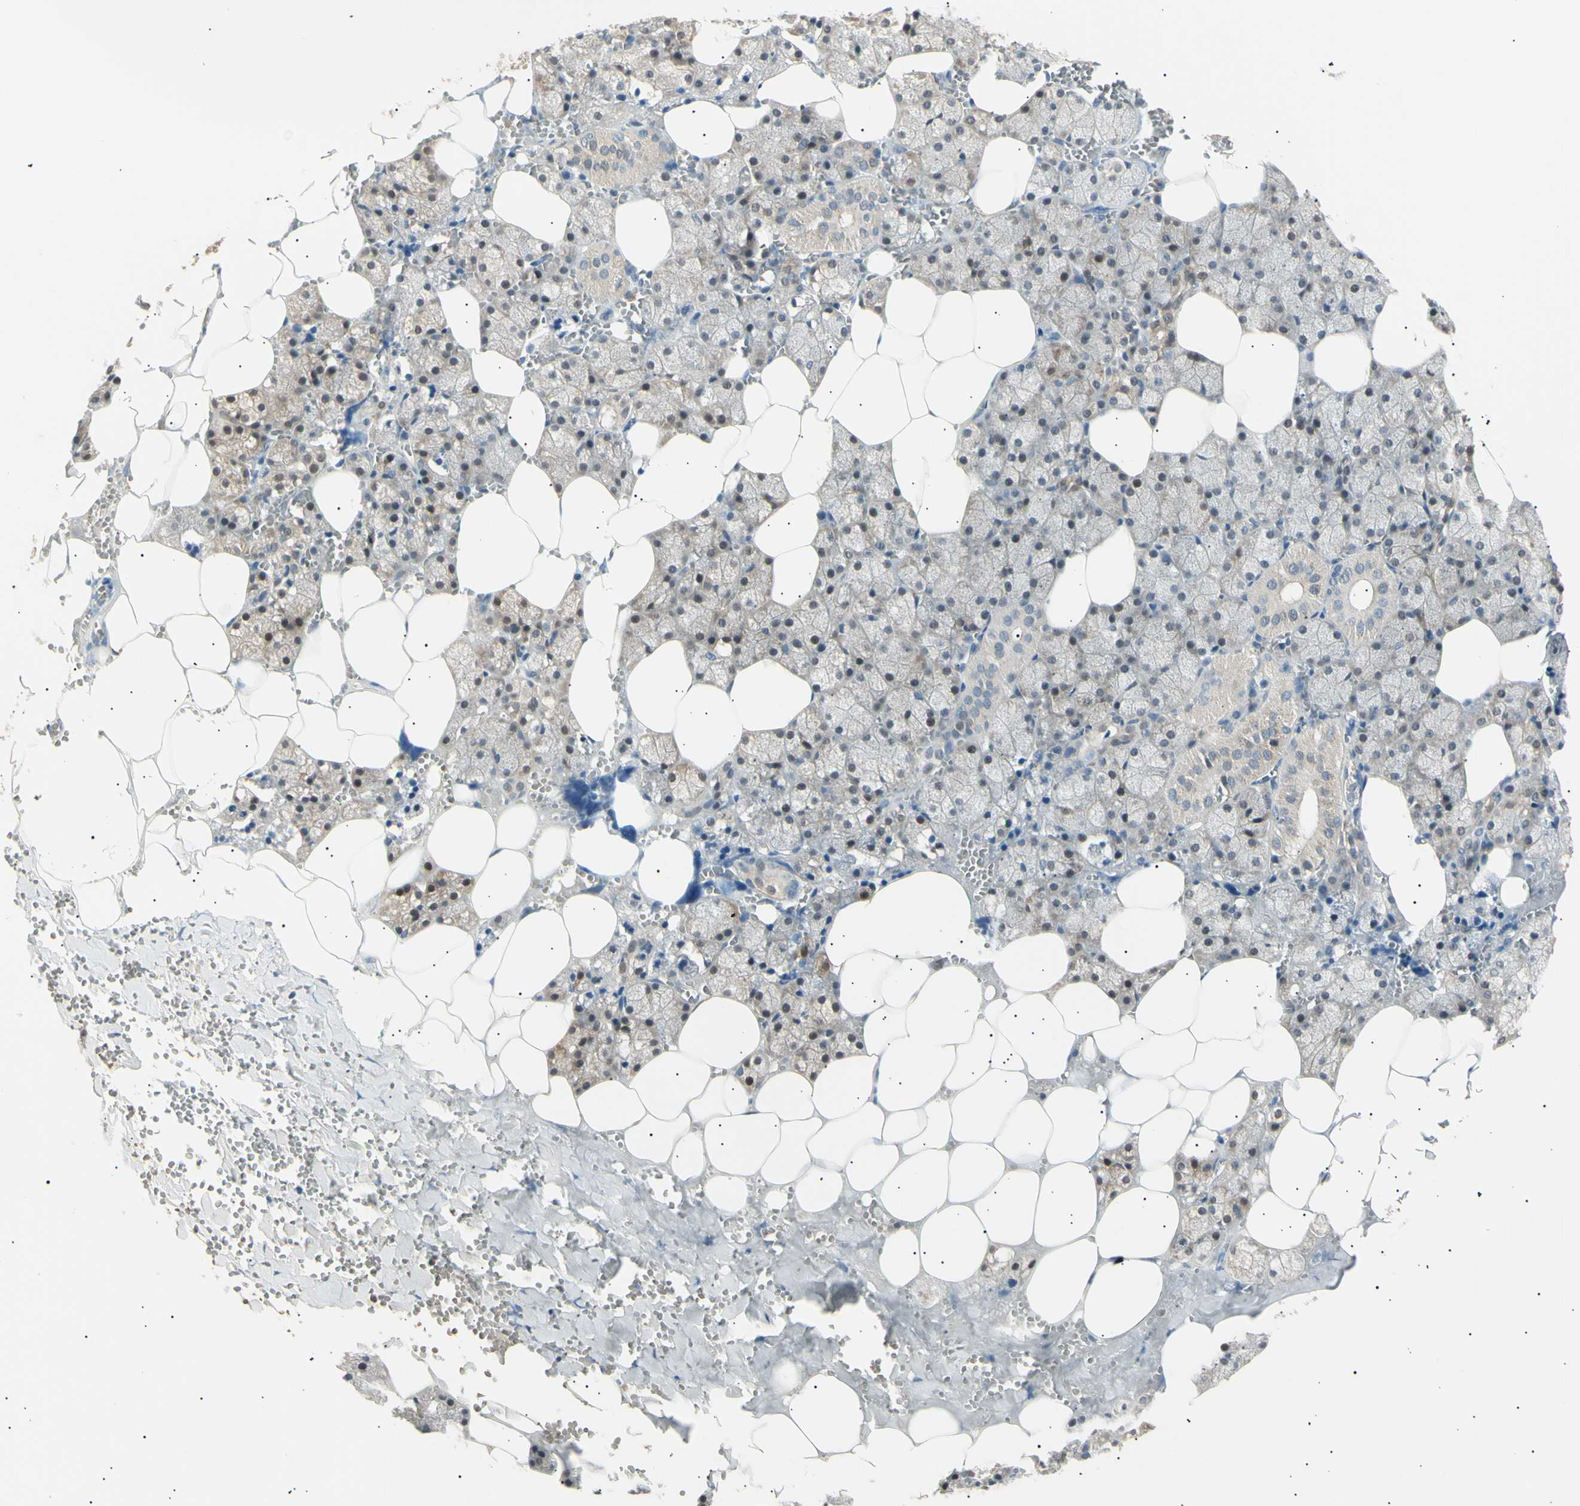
{"staining": {"intensity": "moderate", "quantity": ">75%", "location": "cytoplasmic/membranous,nuclear"}, "tissue": "salivary gland", "cell_type": "Glandular cells", "image_type": "normal", "snomed": [{"axis": "morphology", "description": "Normal tissue, NOS"}, {"axis": "topography", "description": "Salivary gland"}], "caption": "Moderate cytoplasmic/membranous,nuclear staining is appreciated in about >75% of glandular cells in normal salivary gland.", "gene": "LHPP", "patient": {"sex": "male", "age": 62}}